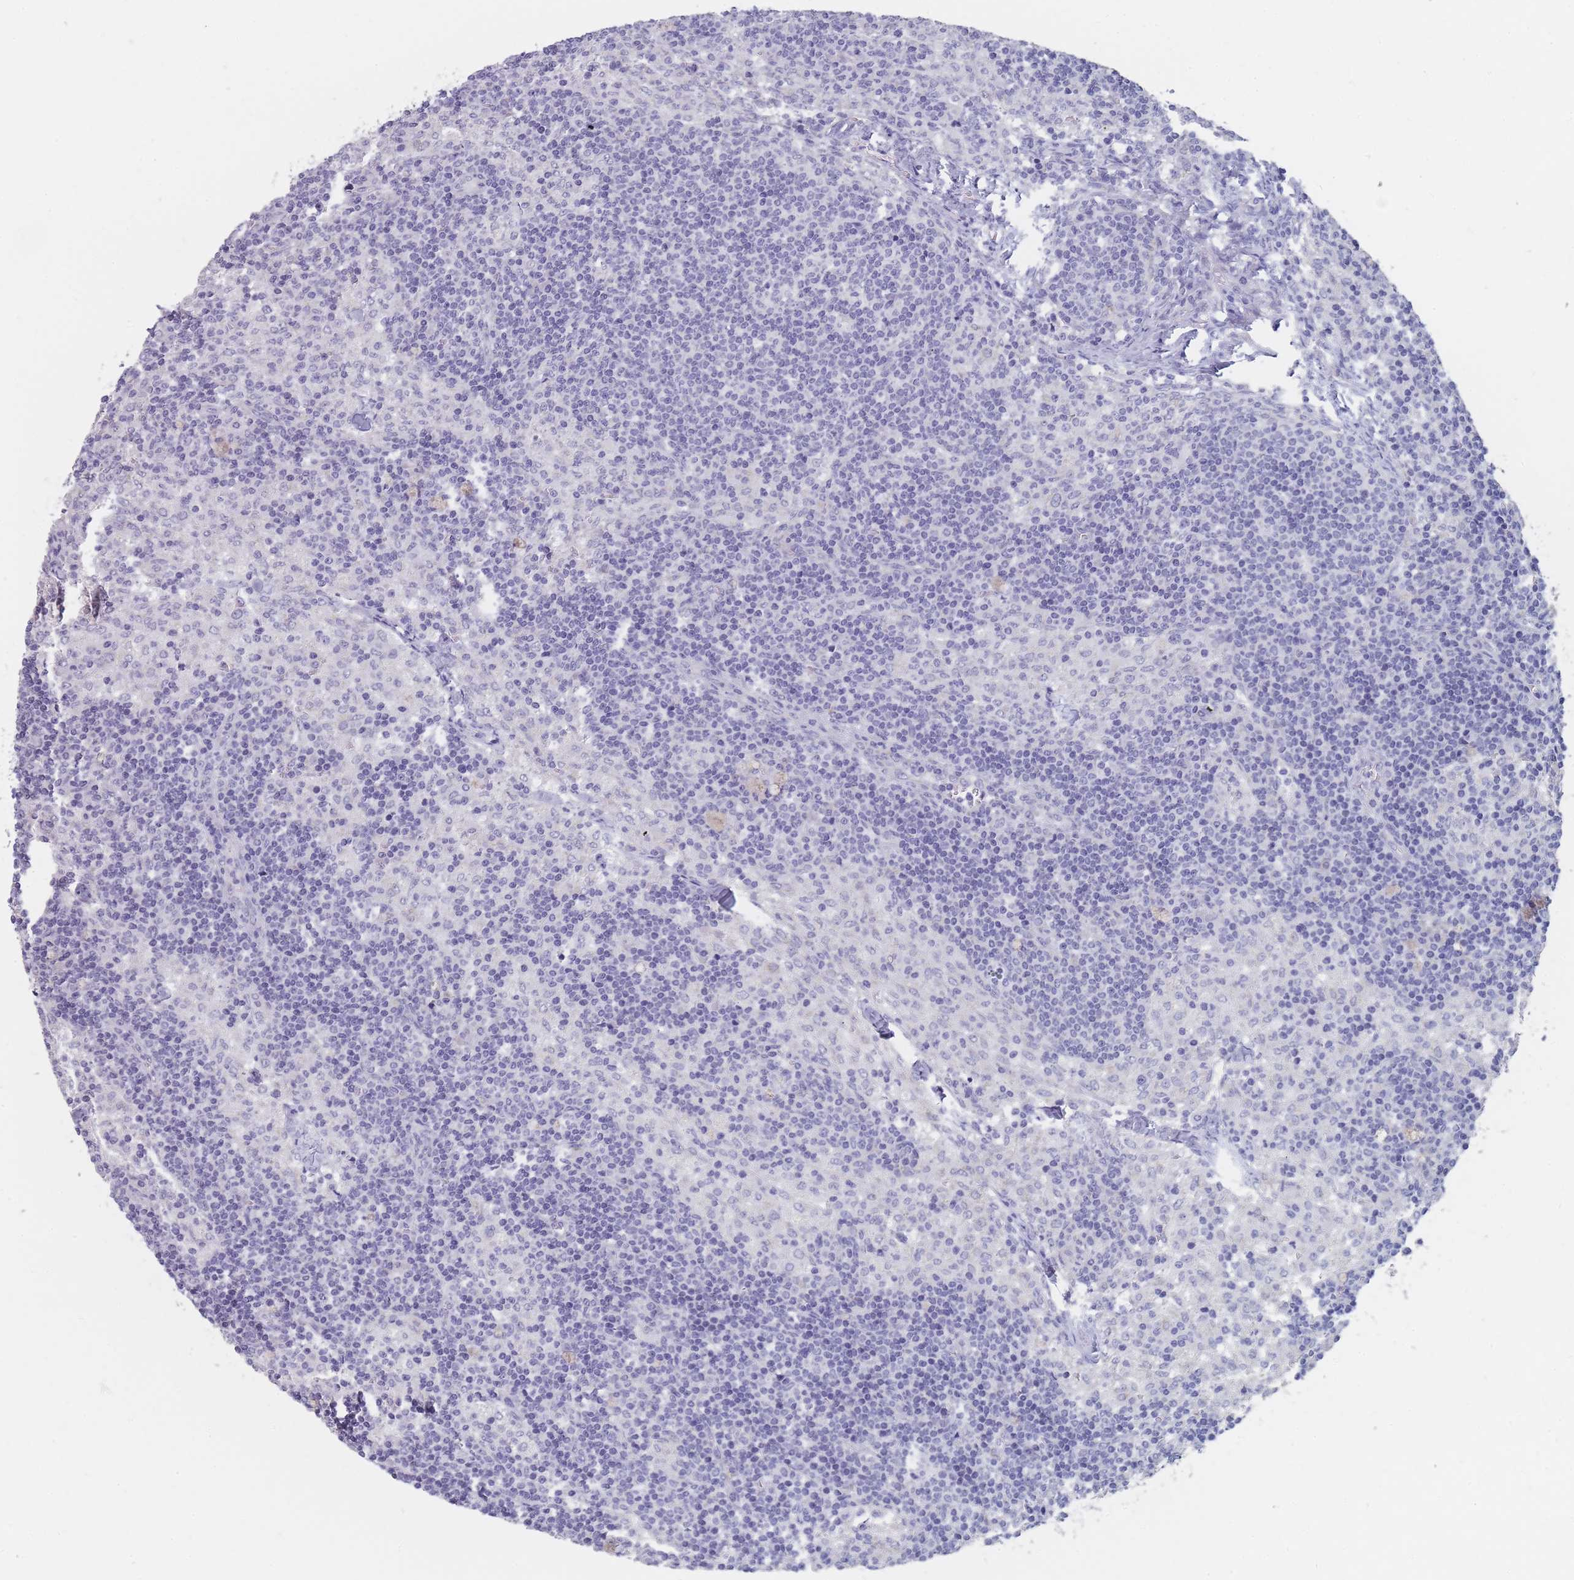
{"staining": {"intensity": "negative", "quantity": "none", "location": "none"}, "tissue": "lymph node", "cell_type": "Germinal center cells", "image_type": "normal", "snomed": [{"axis": "morphology", "description": "Normal tissue, NOS"}, {"axis": "topography", "description": "Lymph node"}], "caption": "DAB (3,3'-diaminobenzidine) immunohistochemical staining of unremarkable human lymph node displays no significant staining in germinal center cells. (DAB (3,3'-diaminobenzidine) IHC with hematoxylin counter stain).", "gene": "RNF8", "patient": {"sex": "female", "age": 42}}